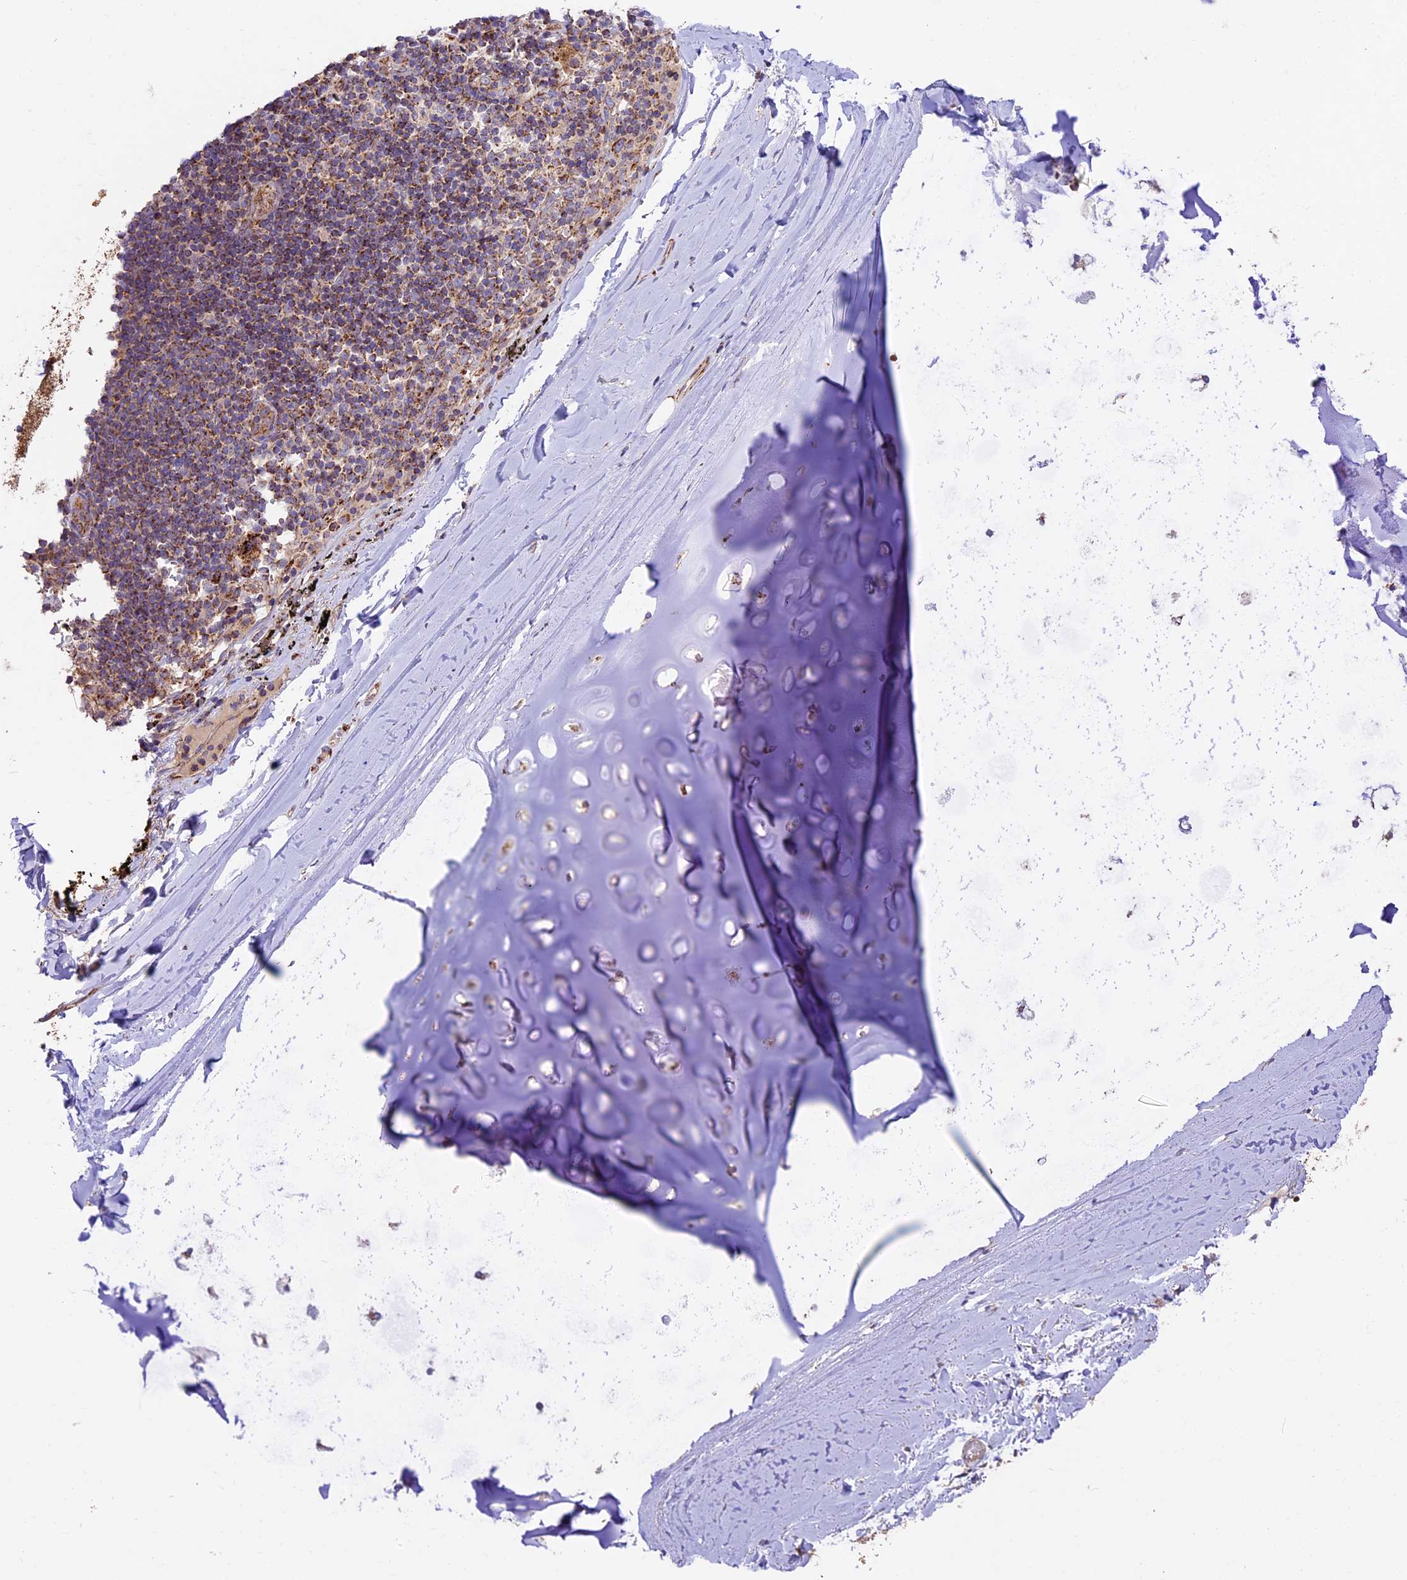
{"staining": {"intensity": "negative", "quantity": "none", "location": "none"}, "tissue": "adipose tissue", "cell_type": "Adipocytes", "image_type": "normal", "snomed": [{"axis": "morphology", "description": "Normal tissue, NOS"}, {"axis": "topography", "description": "Lymph node"}, {"axis": "topography", "description": "Bronchus"}], "caption": "Adipose tissue stained for a protein using IHC displays no staining adipocytes.", "gene": "NDUFA8", "patient": {"sex": "male", "age": 63}}